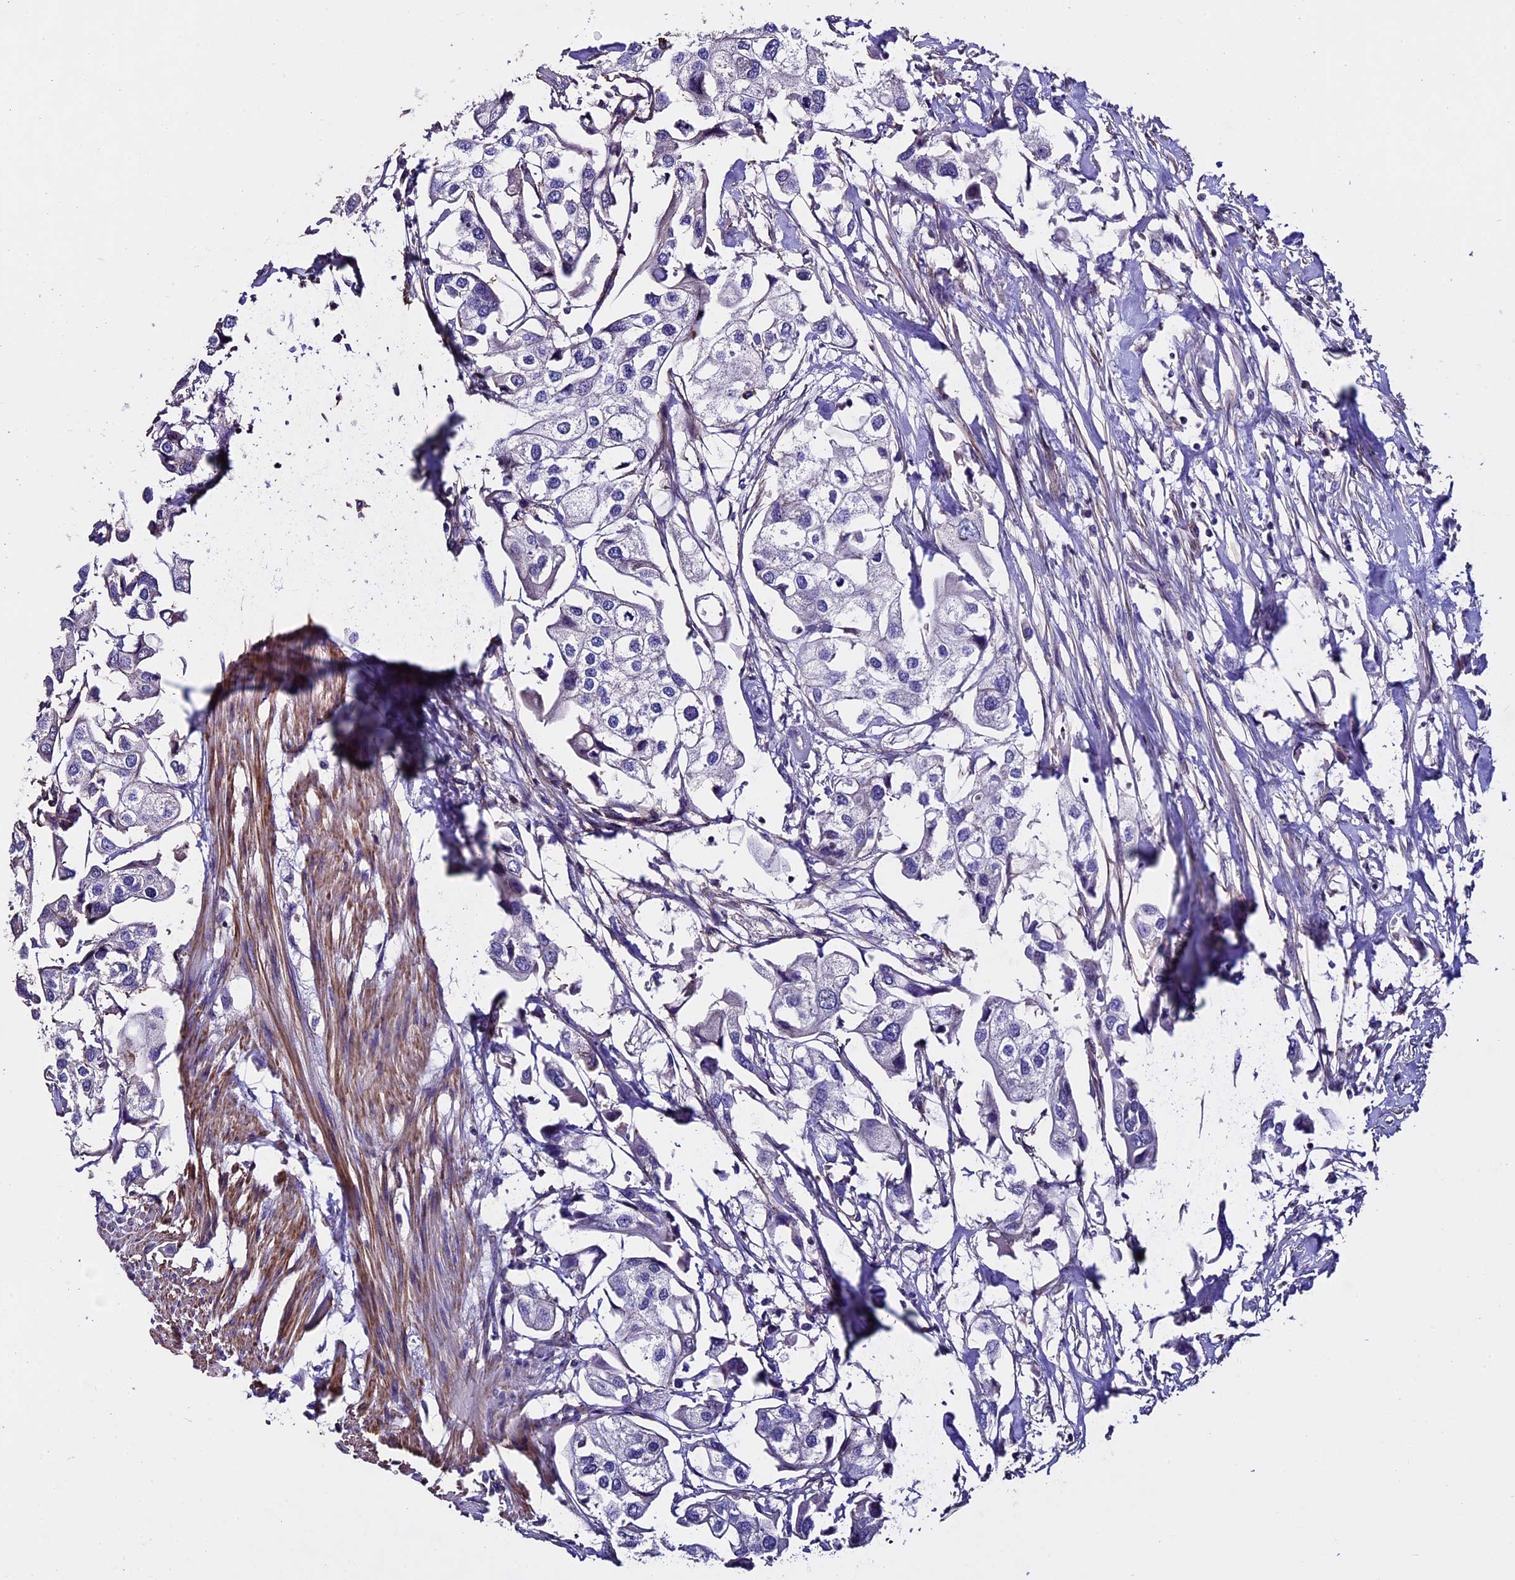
{"staining": {"intensity": "negative", "quantity": "none", "location": "none"}, "tissue": "urothelial cancer", "cell_type": "Tumor cells", "image_type": "cancer", "snomed": [{"axis": "morphology", "description": "Urothelial carcinoma, High grade"}, {"axis": "topography", "description": "Urinary bladder"}], "caption": "DAB immunohistochemical staining of human urothelial cancer displays no significant staining in tumor cells.", "gene": "EVA1B", "patient": {"sex": "male", "age": 64}}